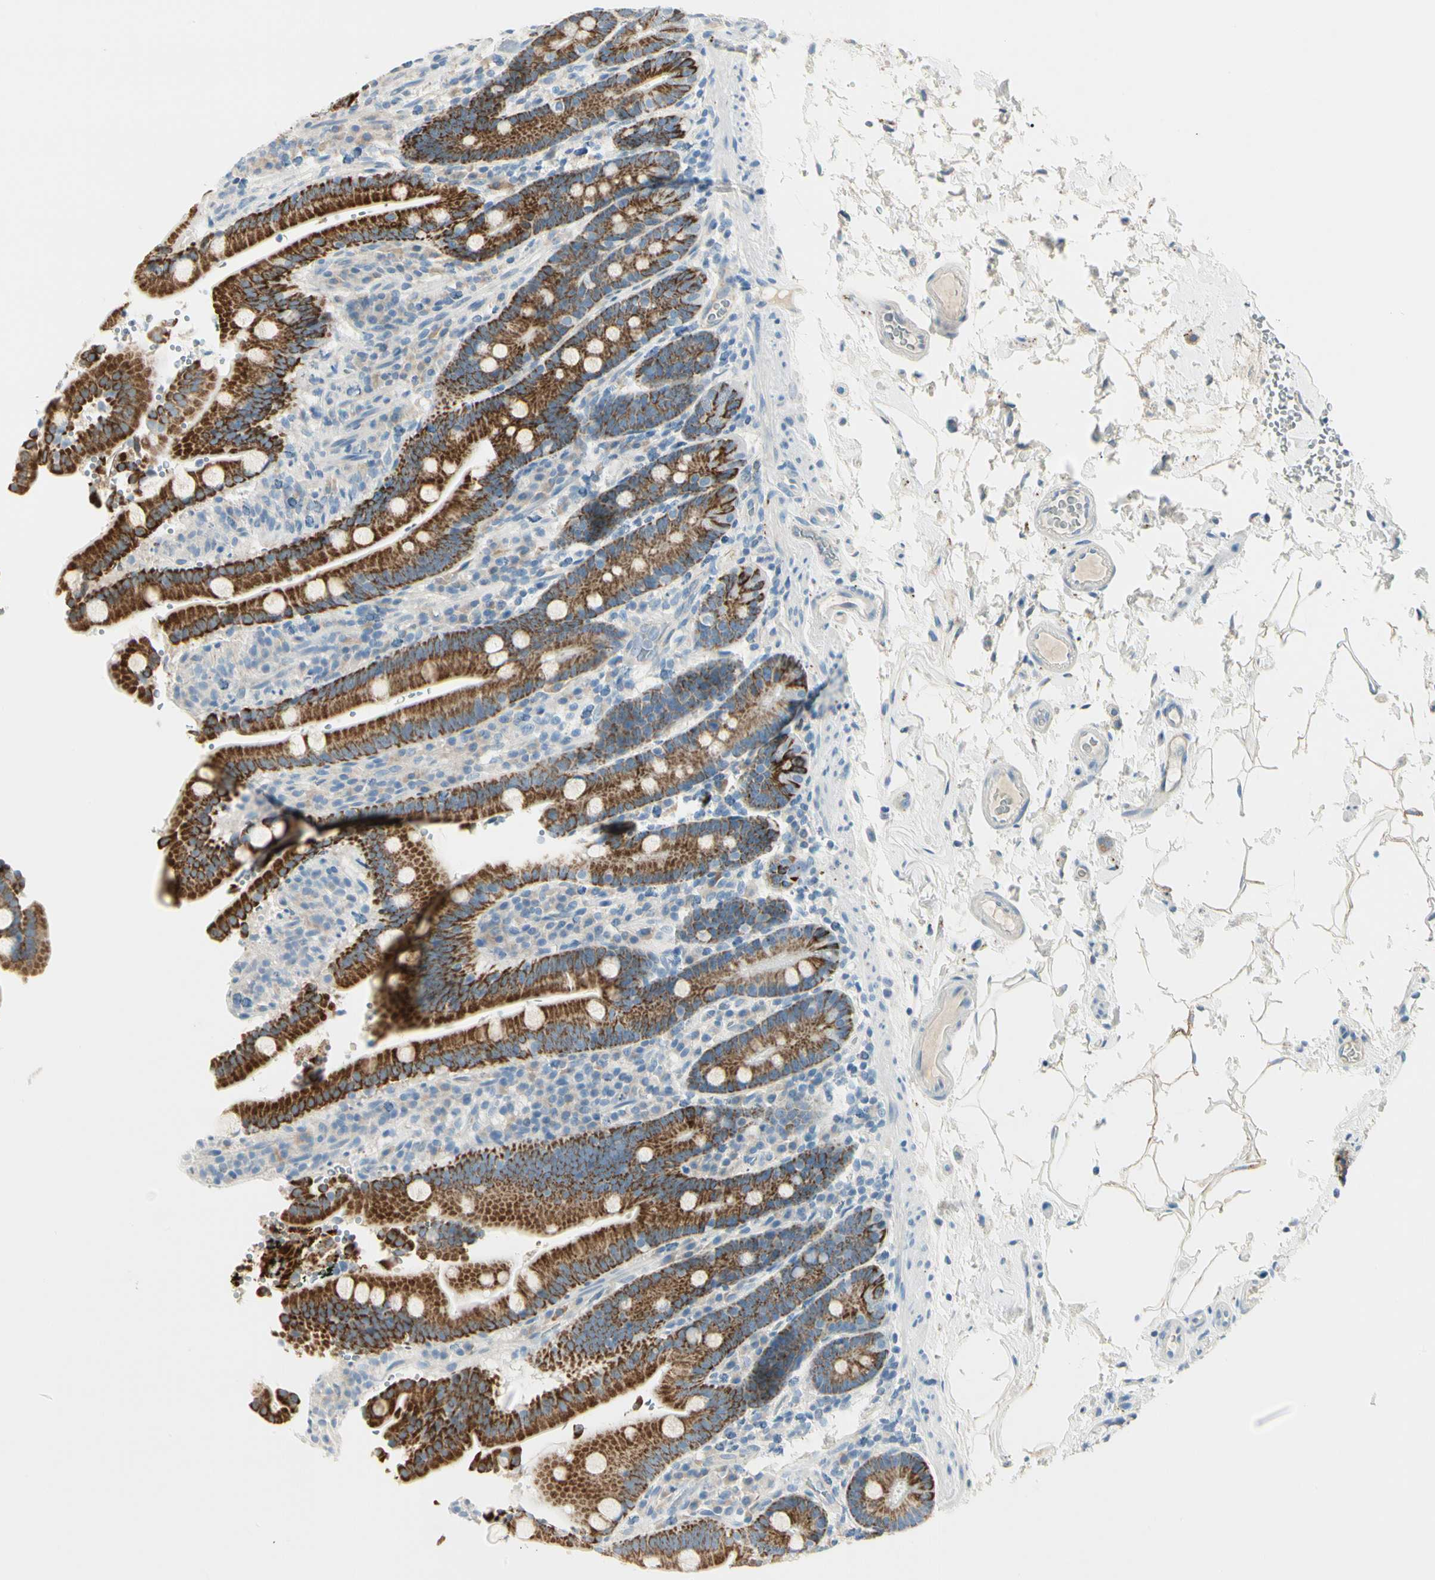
{"staining": {"intensity": "strong", "quantity": ">75%", "location": "cytoplasmic/membranous"}, "tissue": "duodenum", "cell_type": "Glandular cells", "image_type": "normal", "snomed": [{"axis": "morphology", "description": "Normal tissue, NOS"}, {"axis": "topography", "description": "Small intestine, NOS"}], "caption": "Immunohistochemical staining of unremarkable duodenum demonstrates strong cytoplasmic/membranous protein expression in approximately >75% of glandular cells. (IHC, brightfield microscopy, high magnification).", "gene": "SLC6A15", "patient": {"sex": "female", "age": 71}}